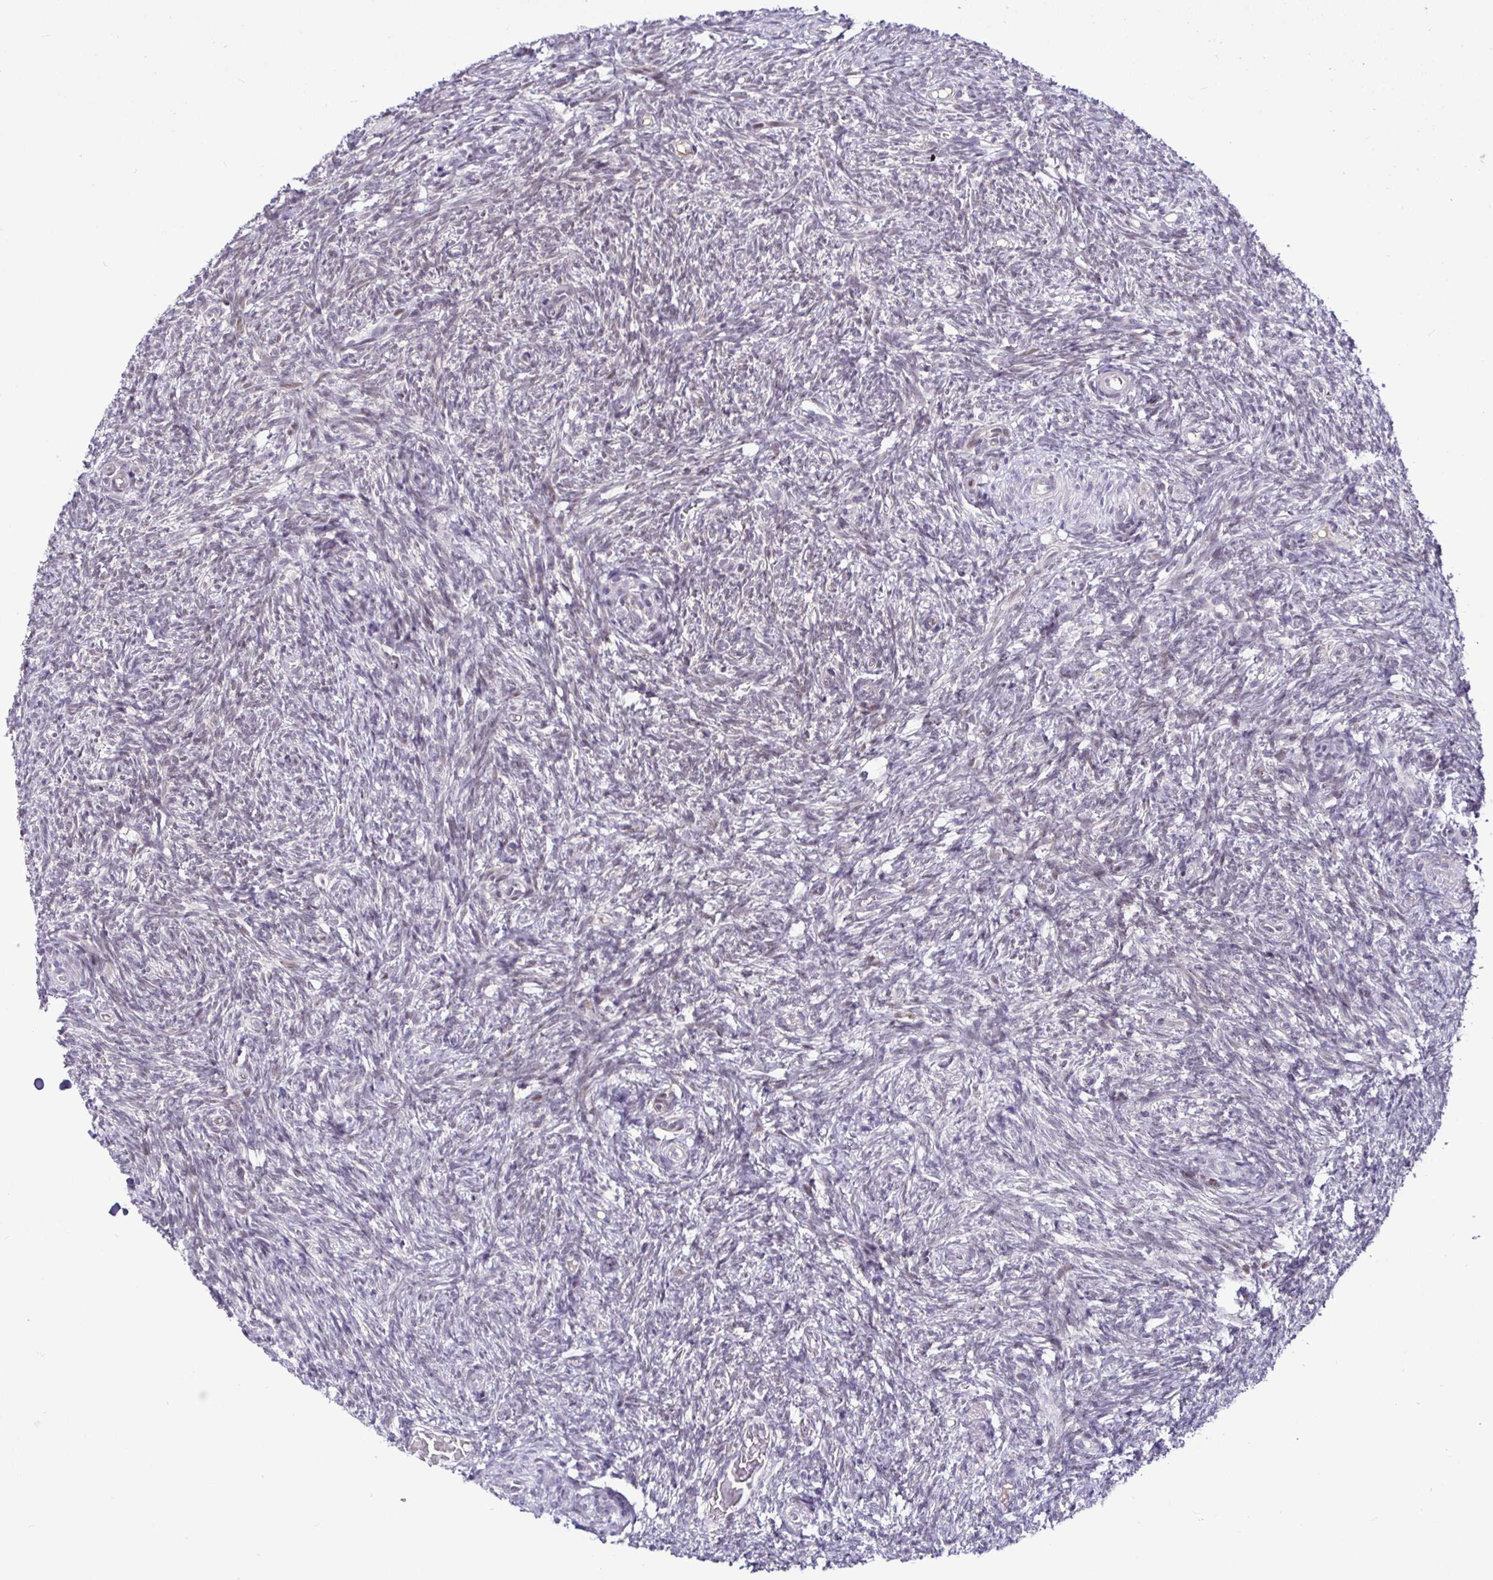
{"staining": {"intensity": "moderate", "quantity": "<25%", "location": "nuclear"}, "tissue": "ovary", "cell_type": "Ovarian stroma cells", "image_type": "normal", "snomed": [{"axis": "morphology", "description": "Normal tissue, NOS"}, {"axis": "topography", "description": "Ovary"}], "caption": "Immunohistochemistry of unremarkable ovary reveals low levels of moderate nuclear positivity in approximately <25% of ovarian stroma cells.", "gene": "NUP188", "patient": {"sex": "female", "age": 39}}